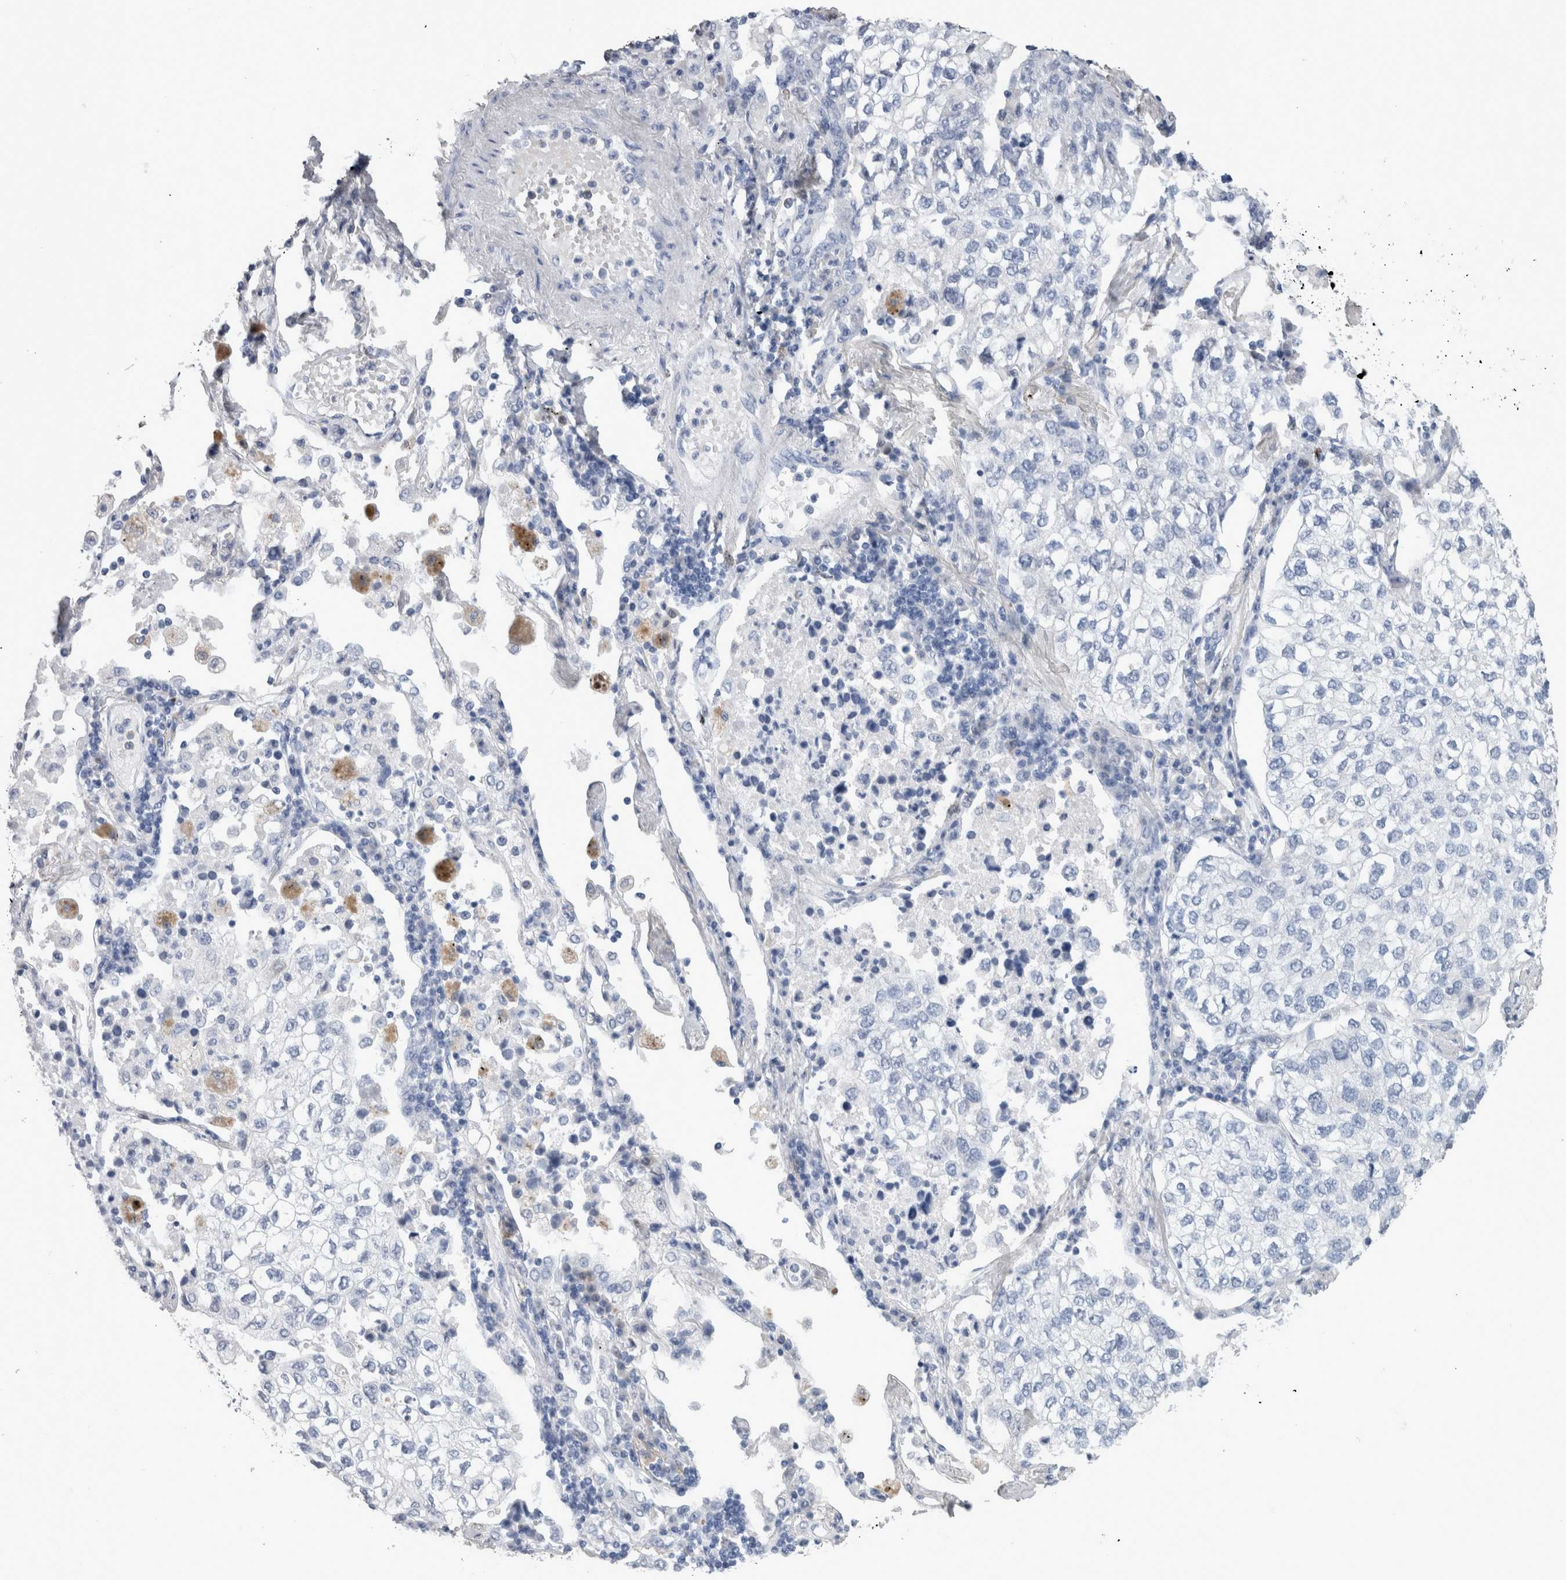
{"staining": {"intensity": "negative", "quantity": "none", "location": "none"}, "tissue": "lung cancer", "cell_type": "Tumor cells", "image_type": "cancer", "snomed": [{"axis": "morphology", "description": "Adenocarcinoma, NOS"}, {"axis": "topography", "description": "Lung"}], "caption": "This is an immunohistochemistry photomicrograph of human lung cancer. There is no staining in tumor cells.", "gene": "CA8", "patient": {"sex": "male", "age": 63}}